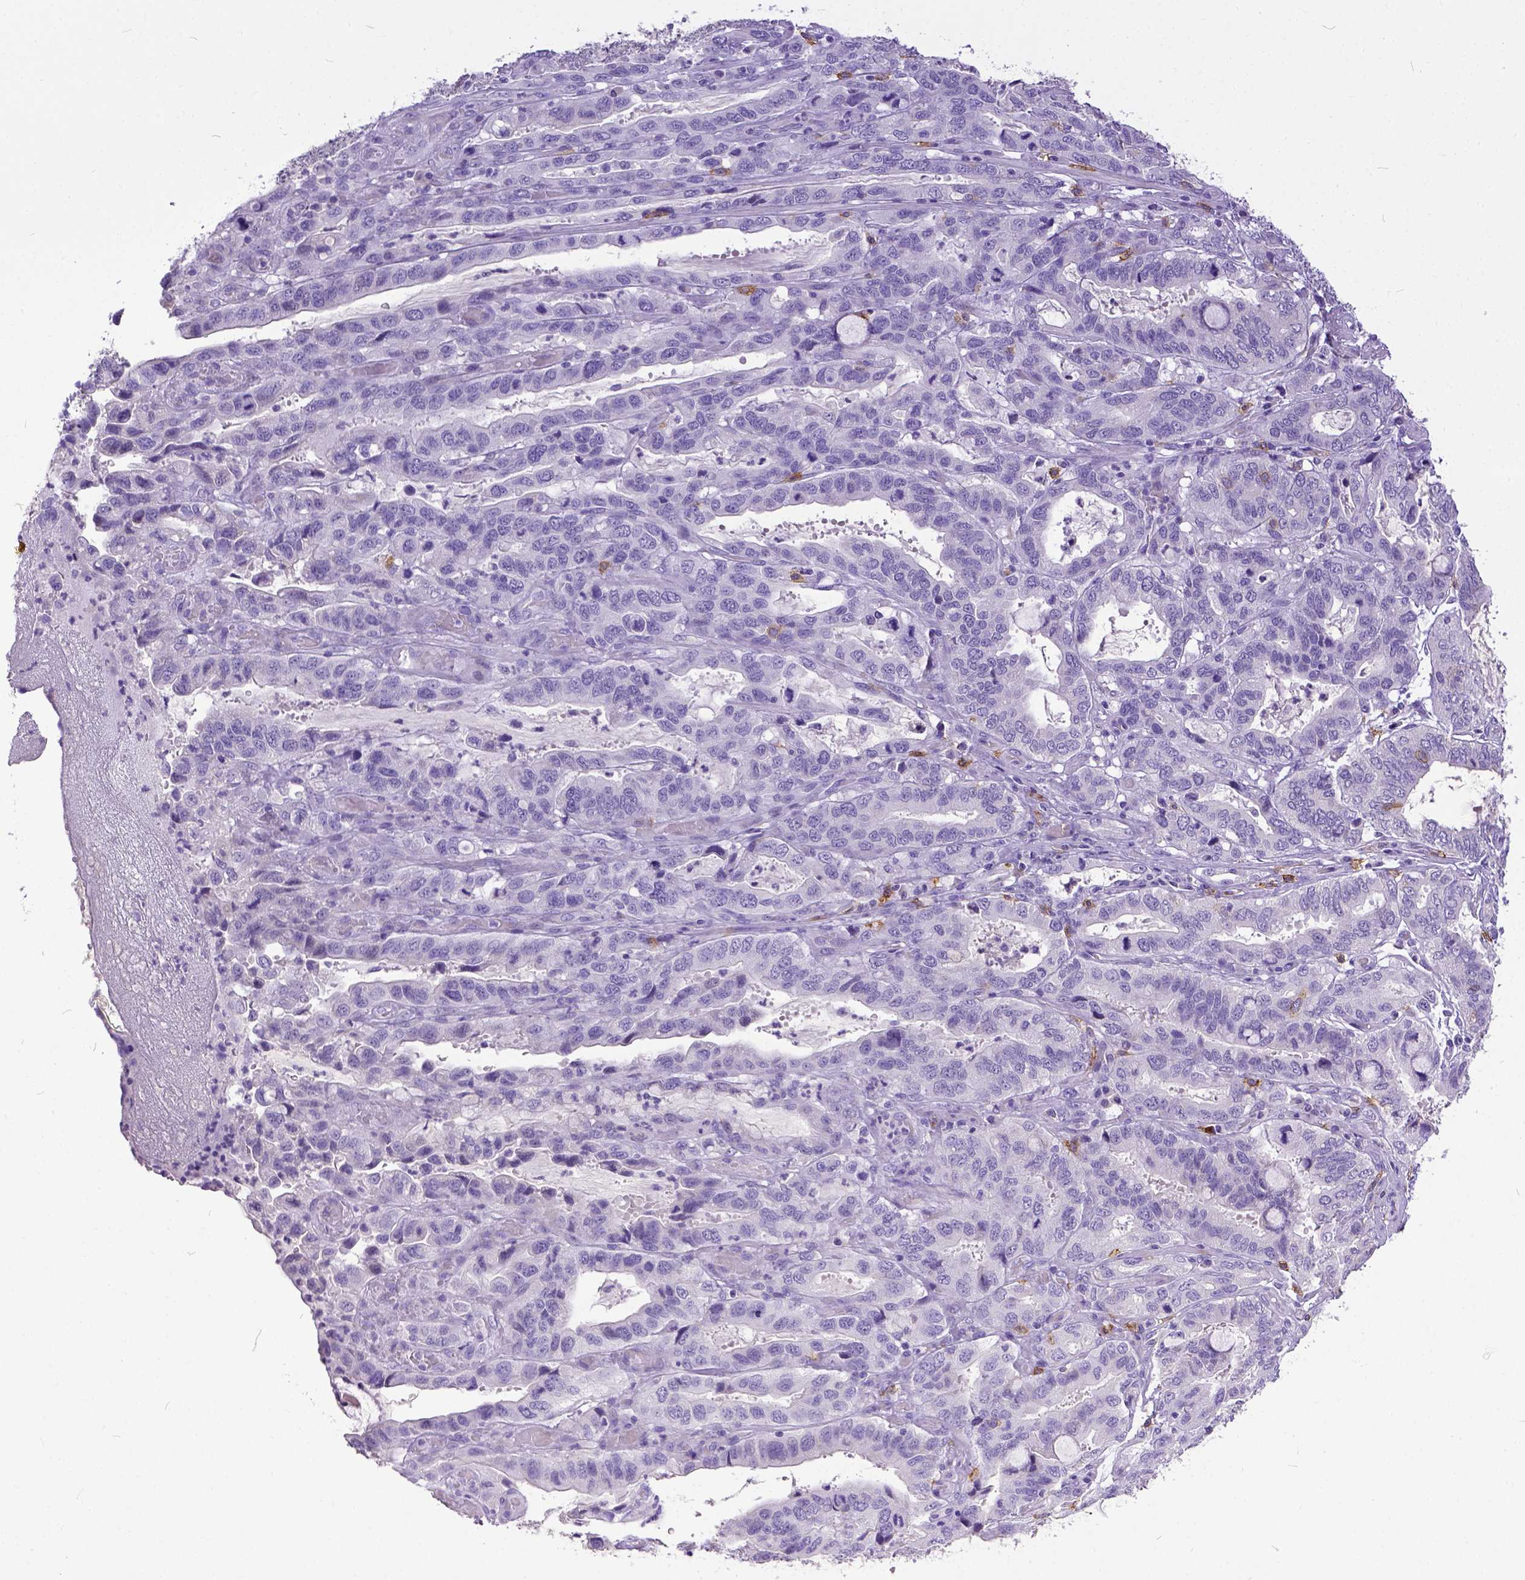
{"staining": {"intensity": "negative", "quantity": "none", "location": "none"}, "tissue": "stomach cancer", "cell_type": "Tumor cells", "image_type": "cancer", "snomed": [{"axis": "morphology", "description": "Adenocarcinoma, NOS"}, {"axis": "topography", "description": "Stomach, lower"}], "caption": "The image exhibits no staining of tumor cells in adenocarcinoma (stomach).", "gene": "KIT", "patient": {"sex": "female", "age": 76}}